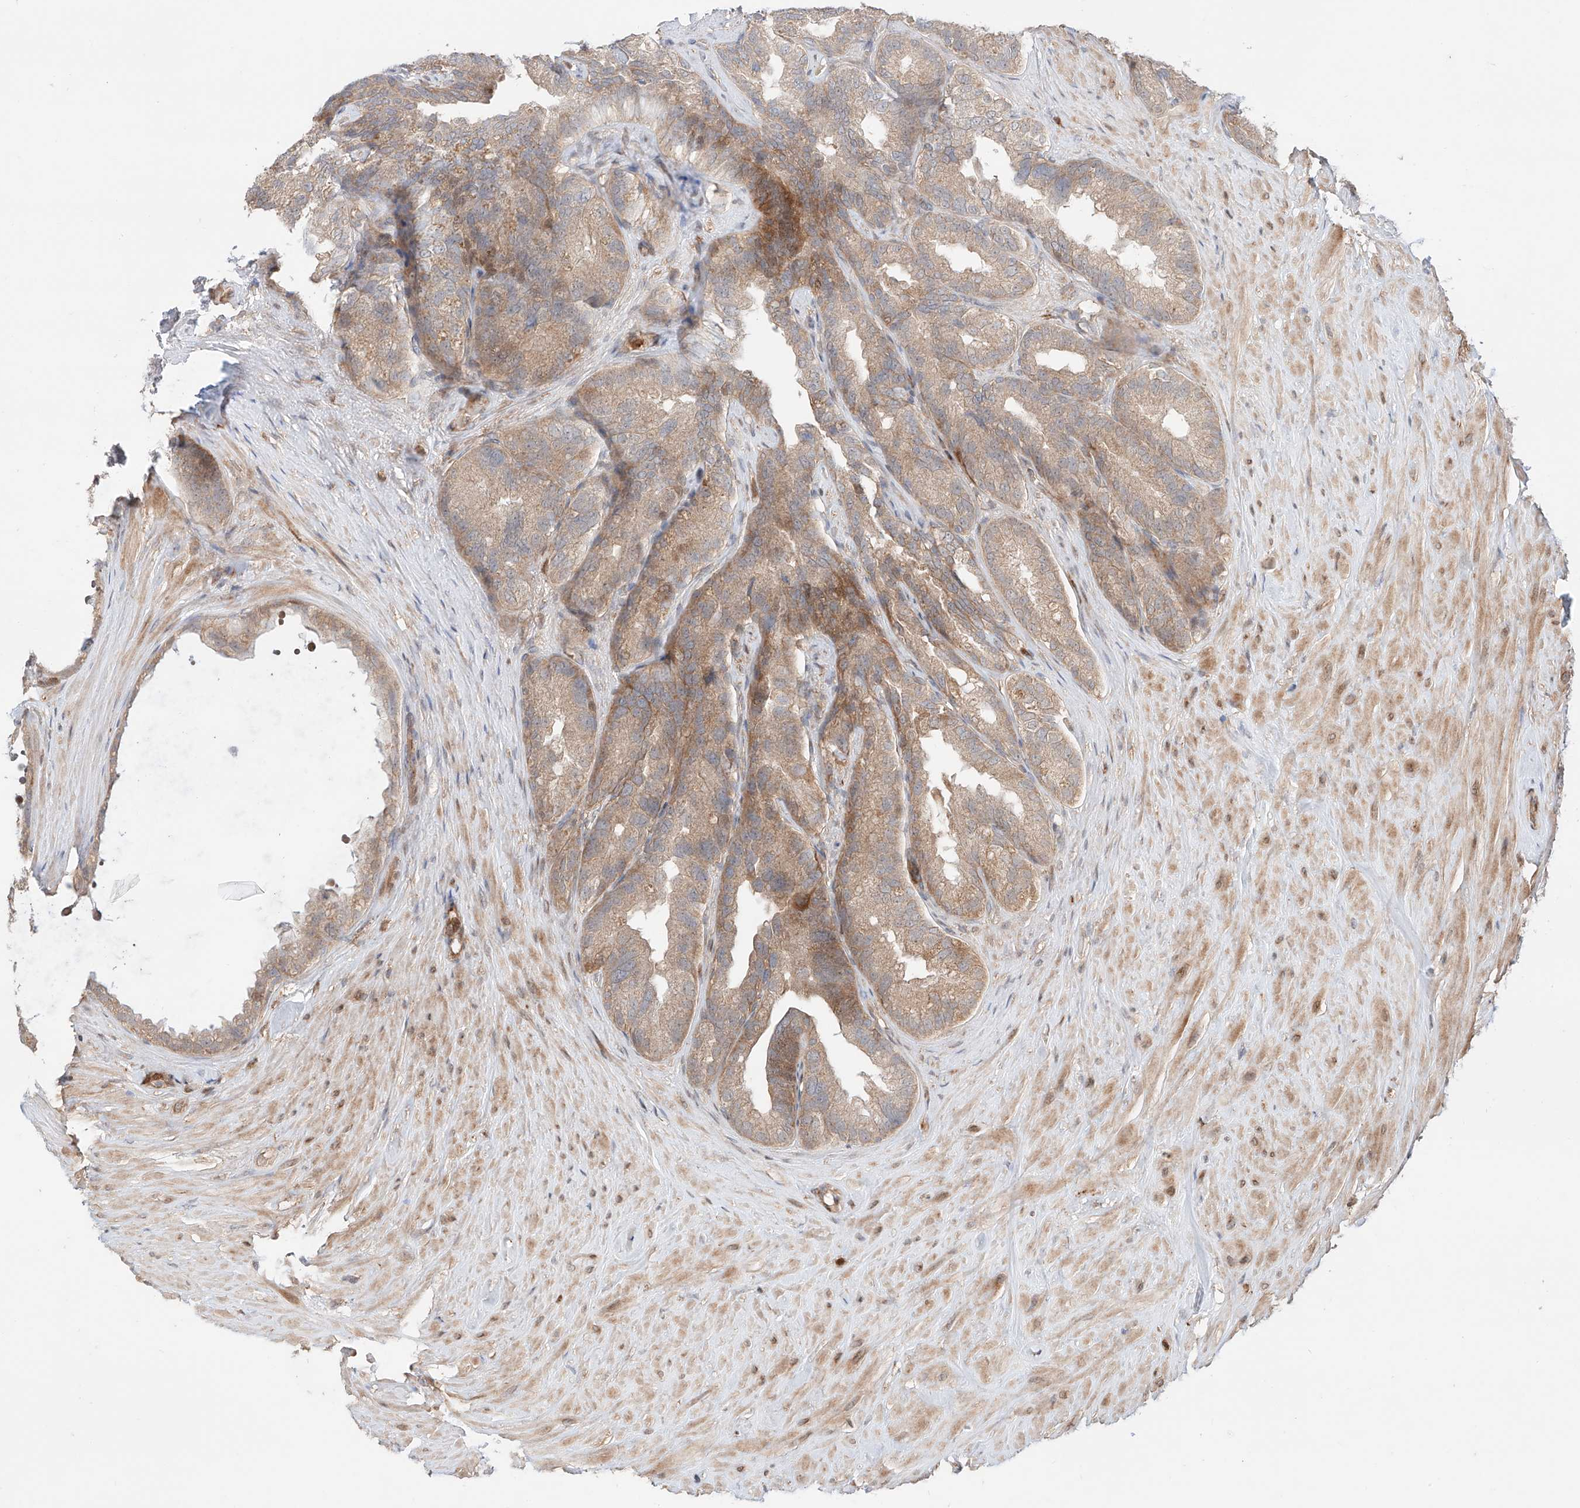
{"staining": {"intensity": "weak", "quantity": ">75%", "location": "cytoplasmic/membranous"}, "tissue": "seminal vesicle", "cell_type": "Glandular cells", "image_type": "normal", "snomed": [{"axis": "morphology", "description": "Normal tissue, NOS"}, {"axis": "topography", "description": "Seminal veicle"}, {"axis": "topography", "description": "Peripheral nerve tissue"}], "caption": "IHC (DAB (3,3'-diaminobenzidine)) staining of benign seminal vesicle exhibits weak cytoplasmic/membranous protein positivity in about >75% of glandular cells.", "gene": "IGSF22", "patient": {"sex": "male", "age": 63}}